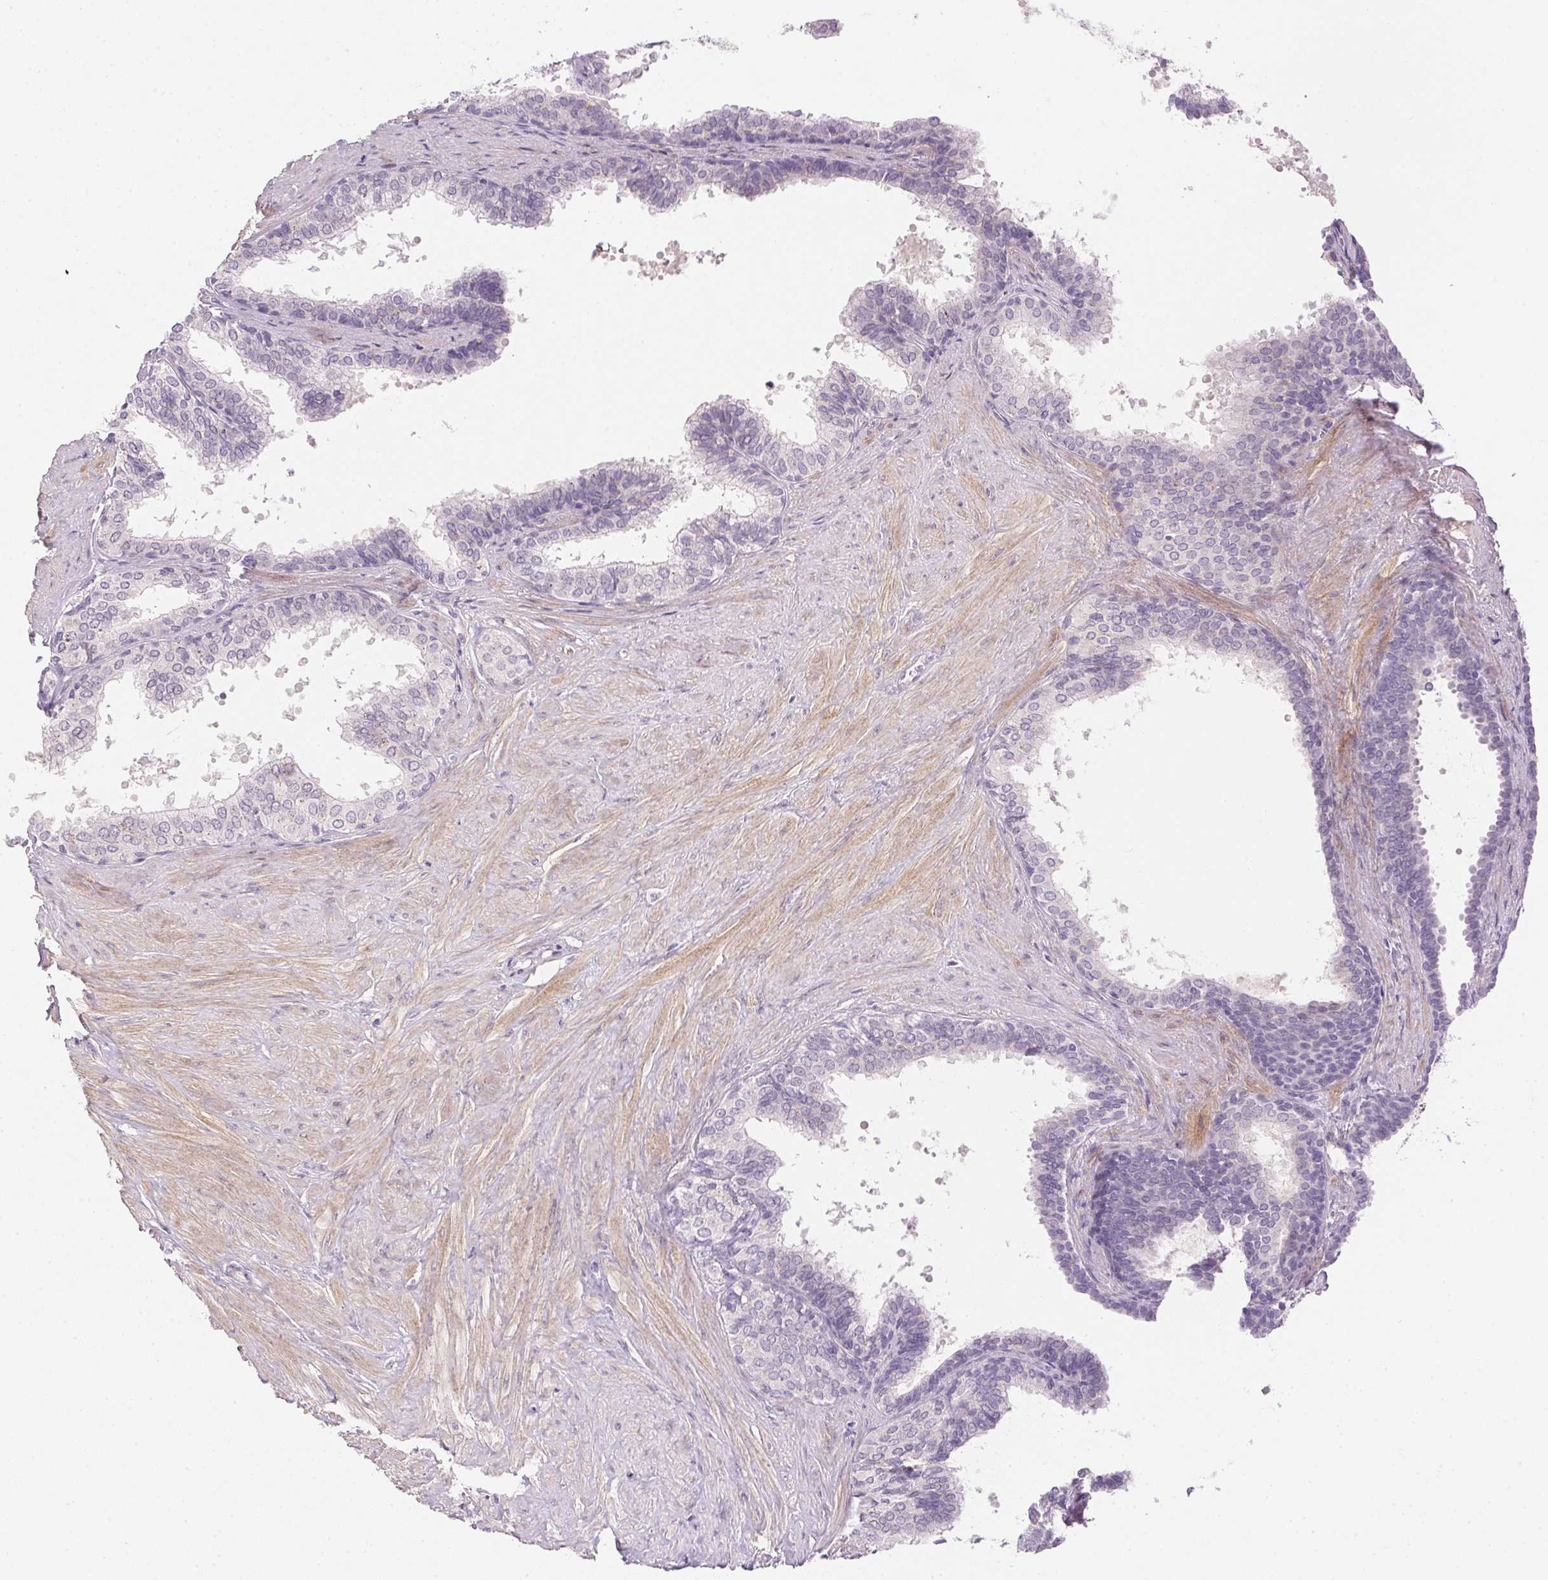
{"staining": {"intensity": "negative", "quantity": "none", "location": "none"}, "tissue": "prostate", "cell_type": "Glandular cells", "image_type": "normal", "snomed": [{"axis": "morphology", "description": "Normal tissue, NOS"}, {"axis": "topography", "description": "Prostate"}, {"axis": "topography", "description": "Peripheral nerve tissue"}], "caption": "The IHC micrograph has no significant staining in glandular cells of prostate. (Brightfield microscopy of DAB (3,3'-diaminobenzidine) IHC at high magnification).", "gene": "PRL", "patient": {"sex": "male", "age": 55}}